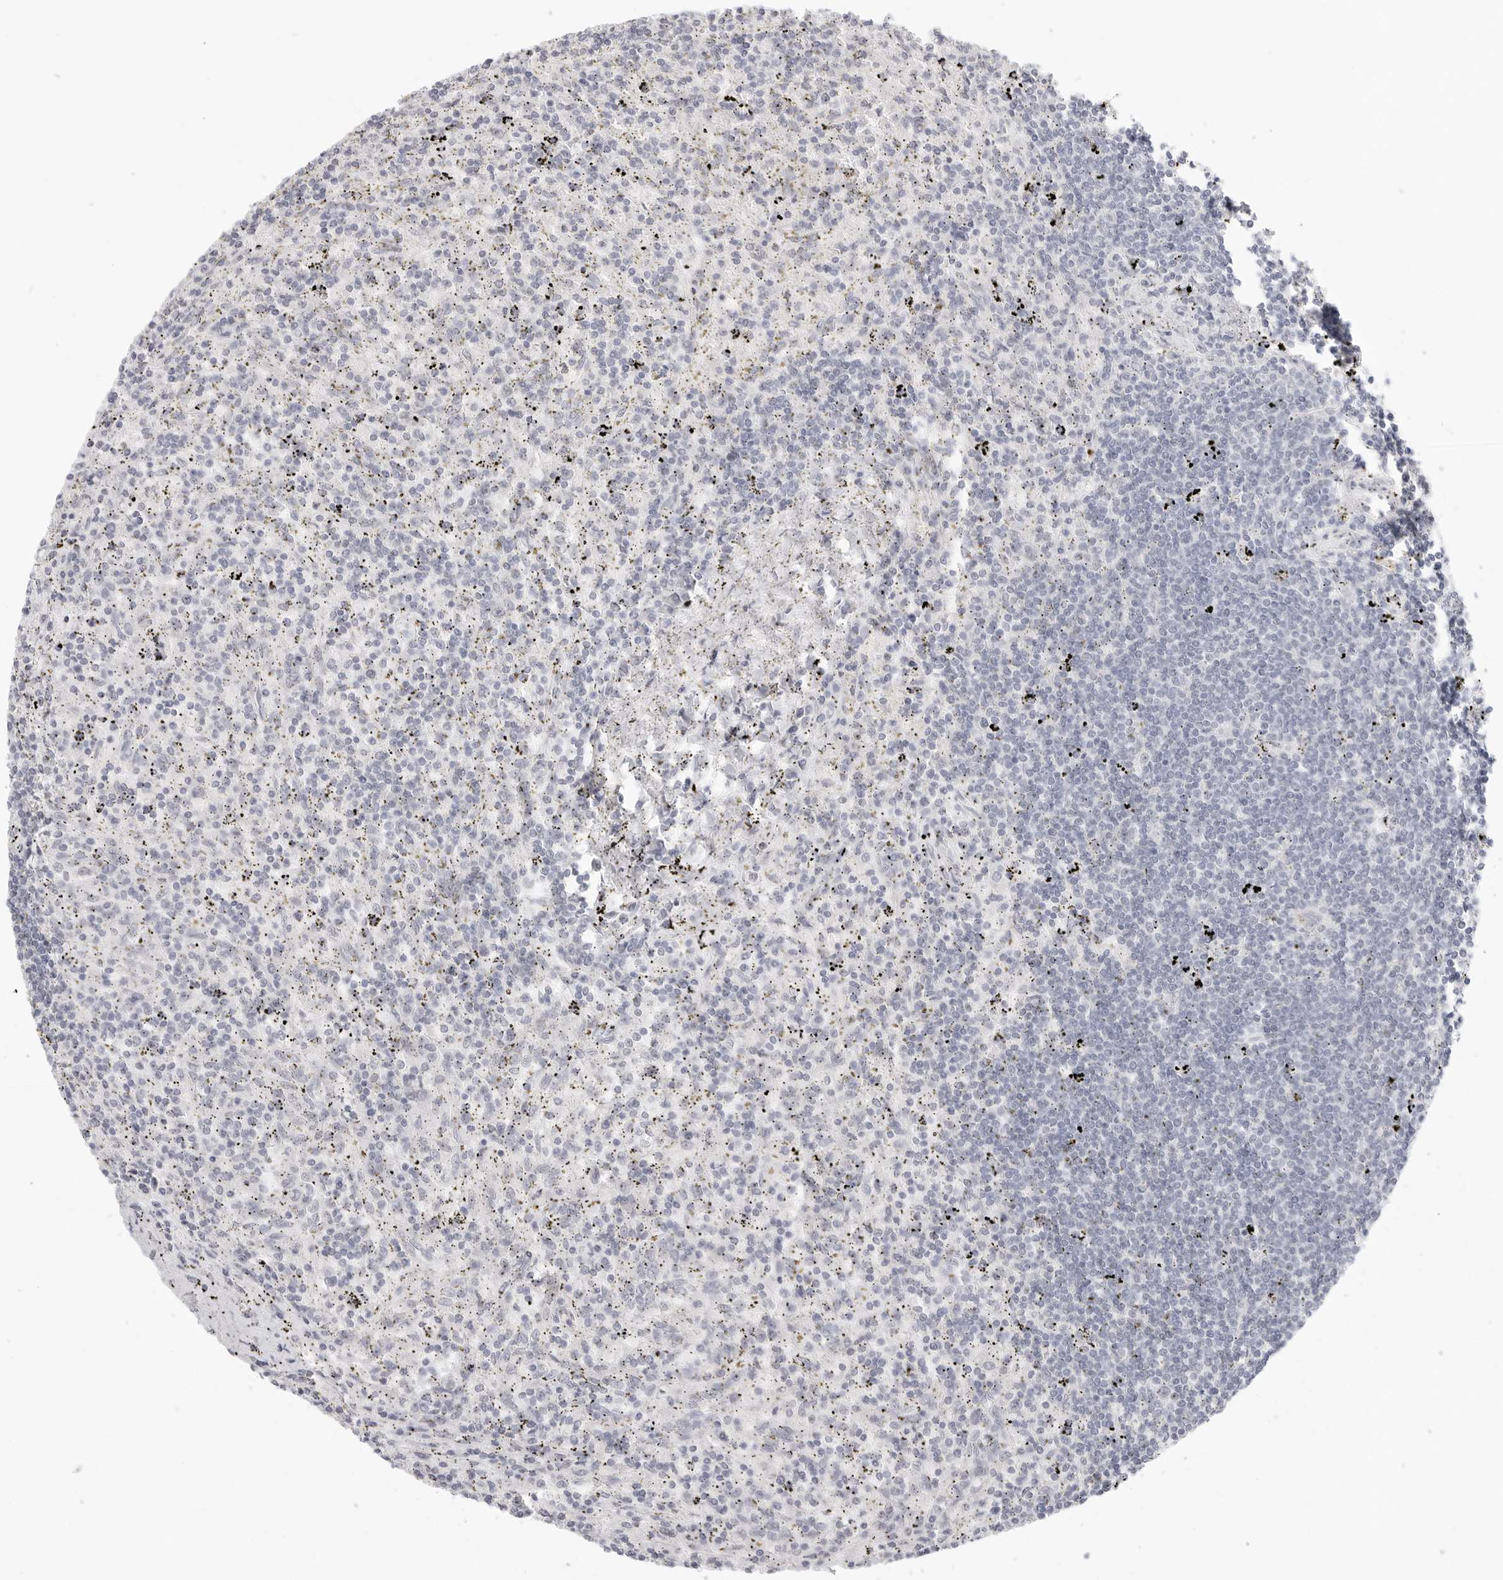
{"staining": {"intensity": "negative", "quantity": "none", "location": "none"}, "tissue": "lymphoma", "cell_type": "Tumor cells", "image_type": "cancer", "snomed": [{"axis": "morphology", "description": "Malignant lymphoma, non-Hodgkin's type, Low grade"}, {"axis": "topography", "description": "Spleen"}], "caption": "DAB immunohistochemical staining of human malignant lymphoma, non-Hodgkin's type (low-grade) reveals no significant positivity in tumor cells.", "gene": "KLK11", "patient": {"sex": "male", "age": 76}}